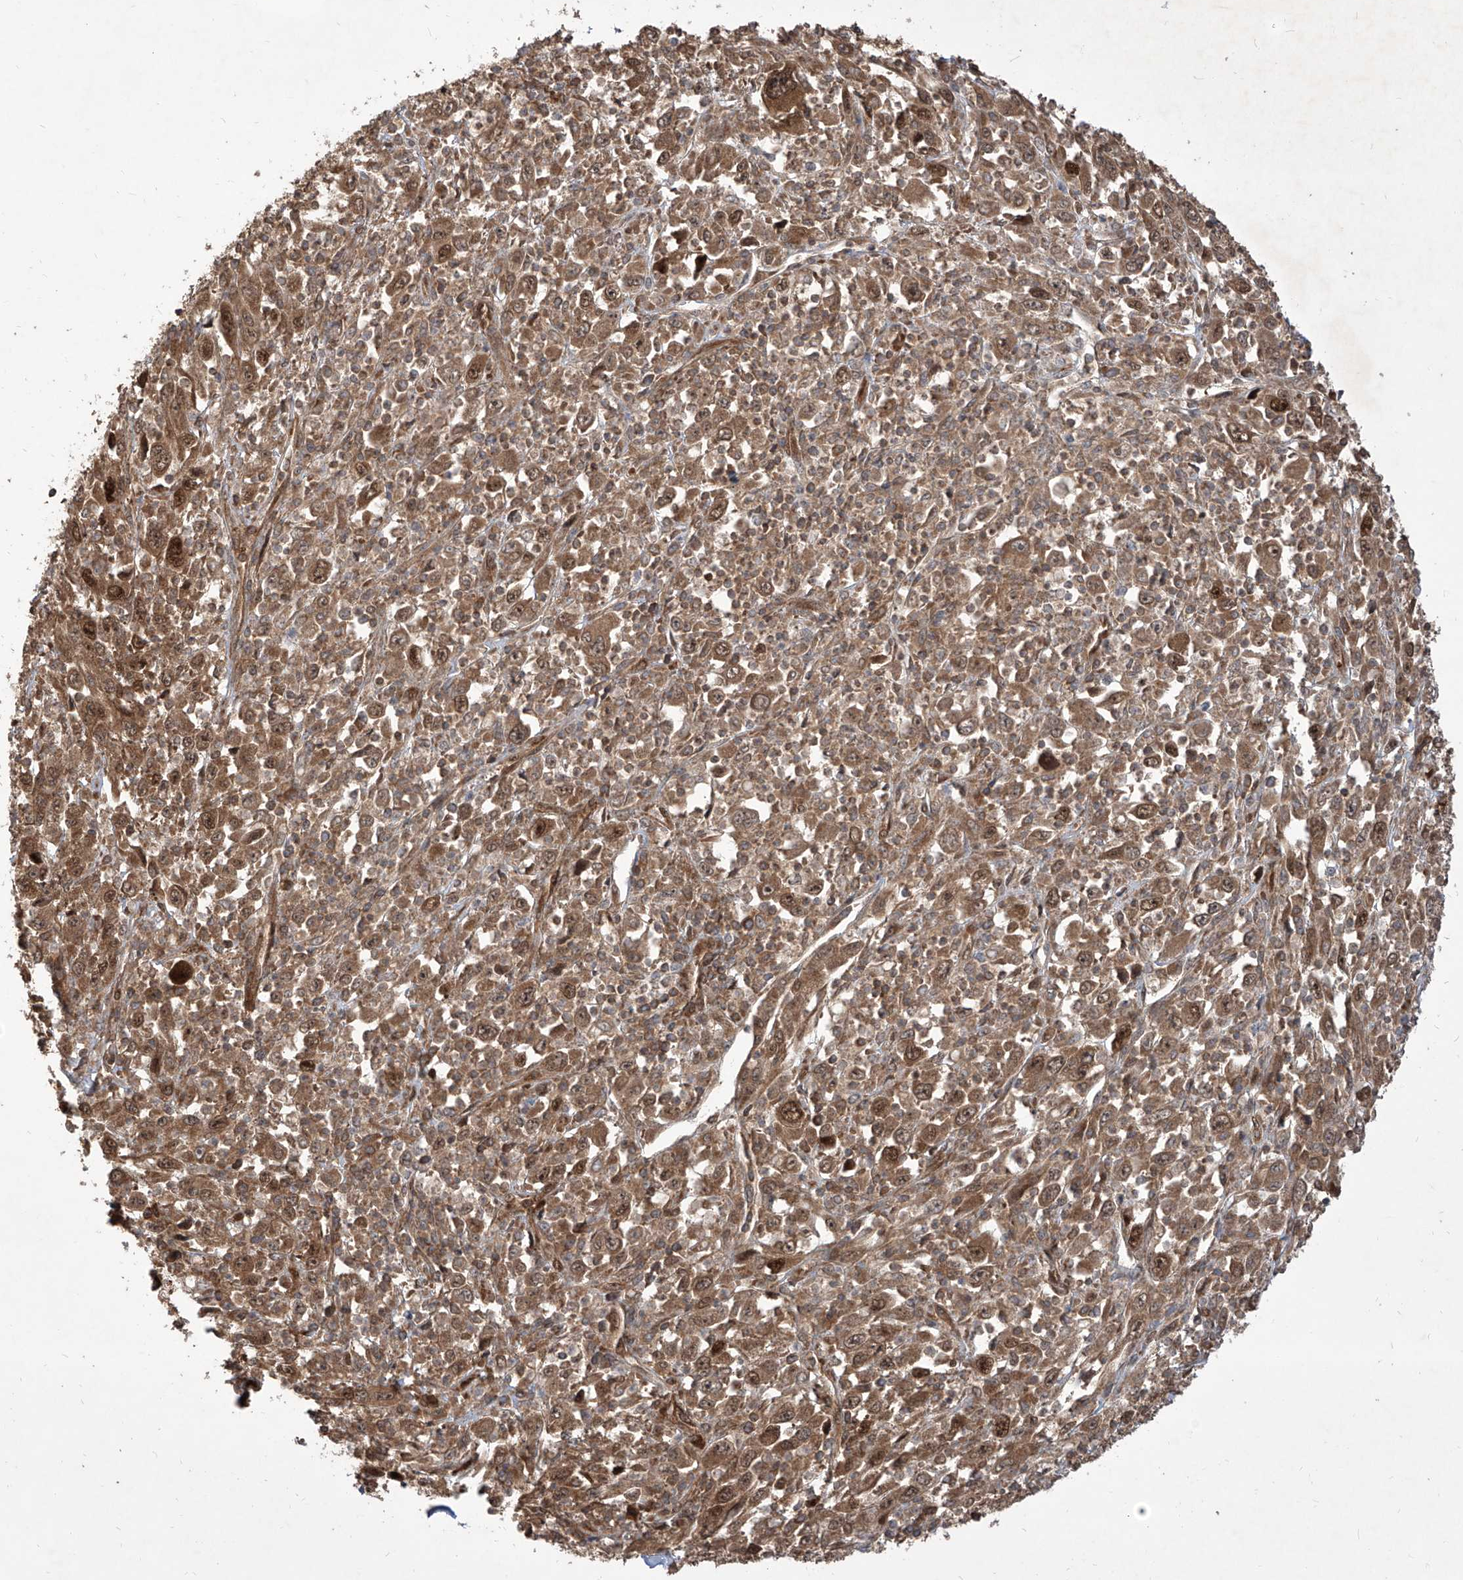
{"staining": {"intensity": "moderate", "quantity": ">75%", "location": "cytoplasmic/membranous,nuclear"}, "tissue": "melanoma", "cell_type": "Tumor cells", "image_type": "cancer", "snomed": [{"axis": "morphology", "description": "Malignant melanoma, Metastatic site"}, {"axis": "topography", "description": "Skin"}], "caption": "This image reveals immunohistochemistry staining of melanoma, with medium moderate cytoplasmic/membranous and nuclear expression in about >75% of tumor cells.", "gene": "MAGED2", "patient": {"sex": "female", "age": 56}}